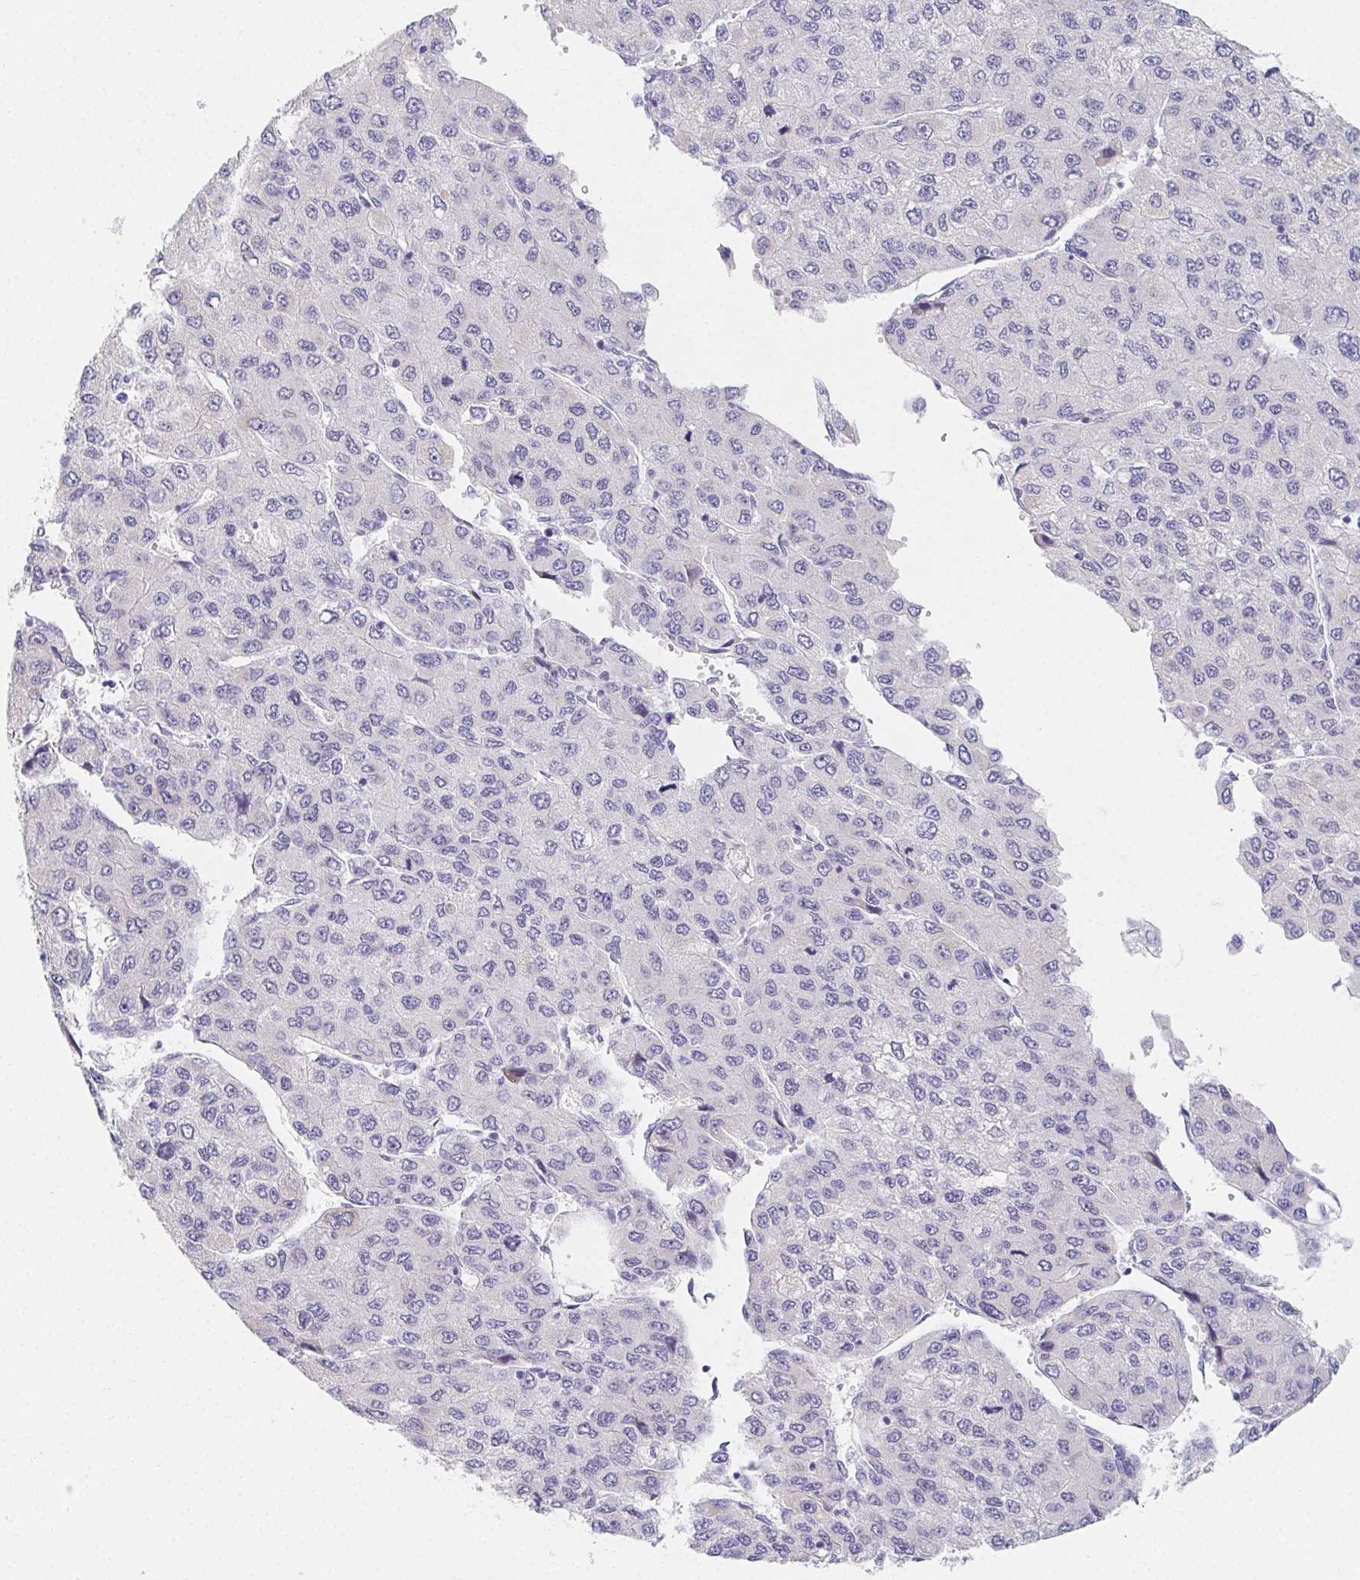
{"staining": {"intensity": "negative", "quantity": "none", "location": "none"}, "tissue": "liver cancer", "cell_type": "Tumor cells", "image_type": "cancer", "snomed": [{"axis": "morphology", "description": "Carcinoma, Hepatocellular, NOS"}, {"axis": "topography", "description": "Liver"}], "caption": "High magnification brightfield microscopy of liver hepatocellular carcinoma stained with DAB (brown) and counterstained with hematoxylin (blue): tumor cells show no significant positivity.", "gene": "GLIPR1L1", "patient": {"sex": "female", "age": 66}}